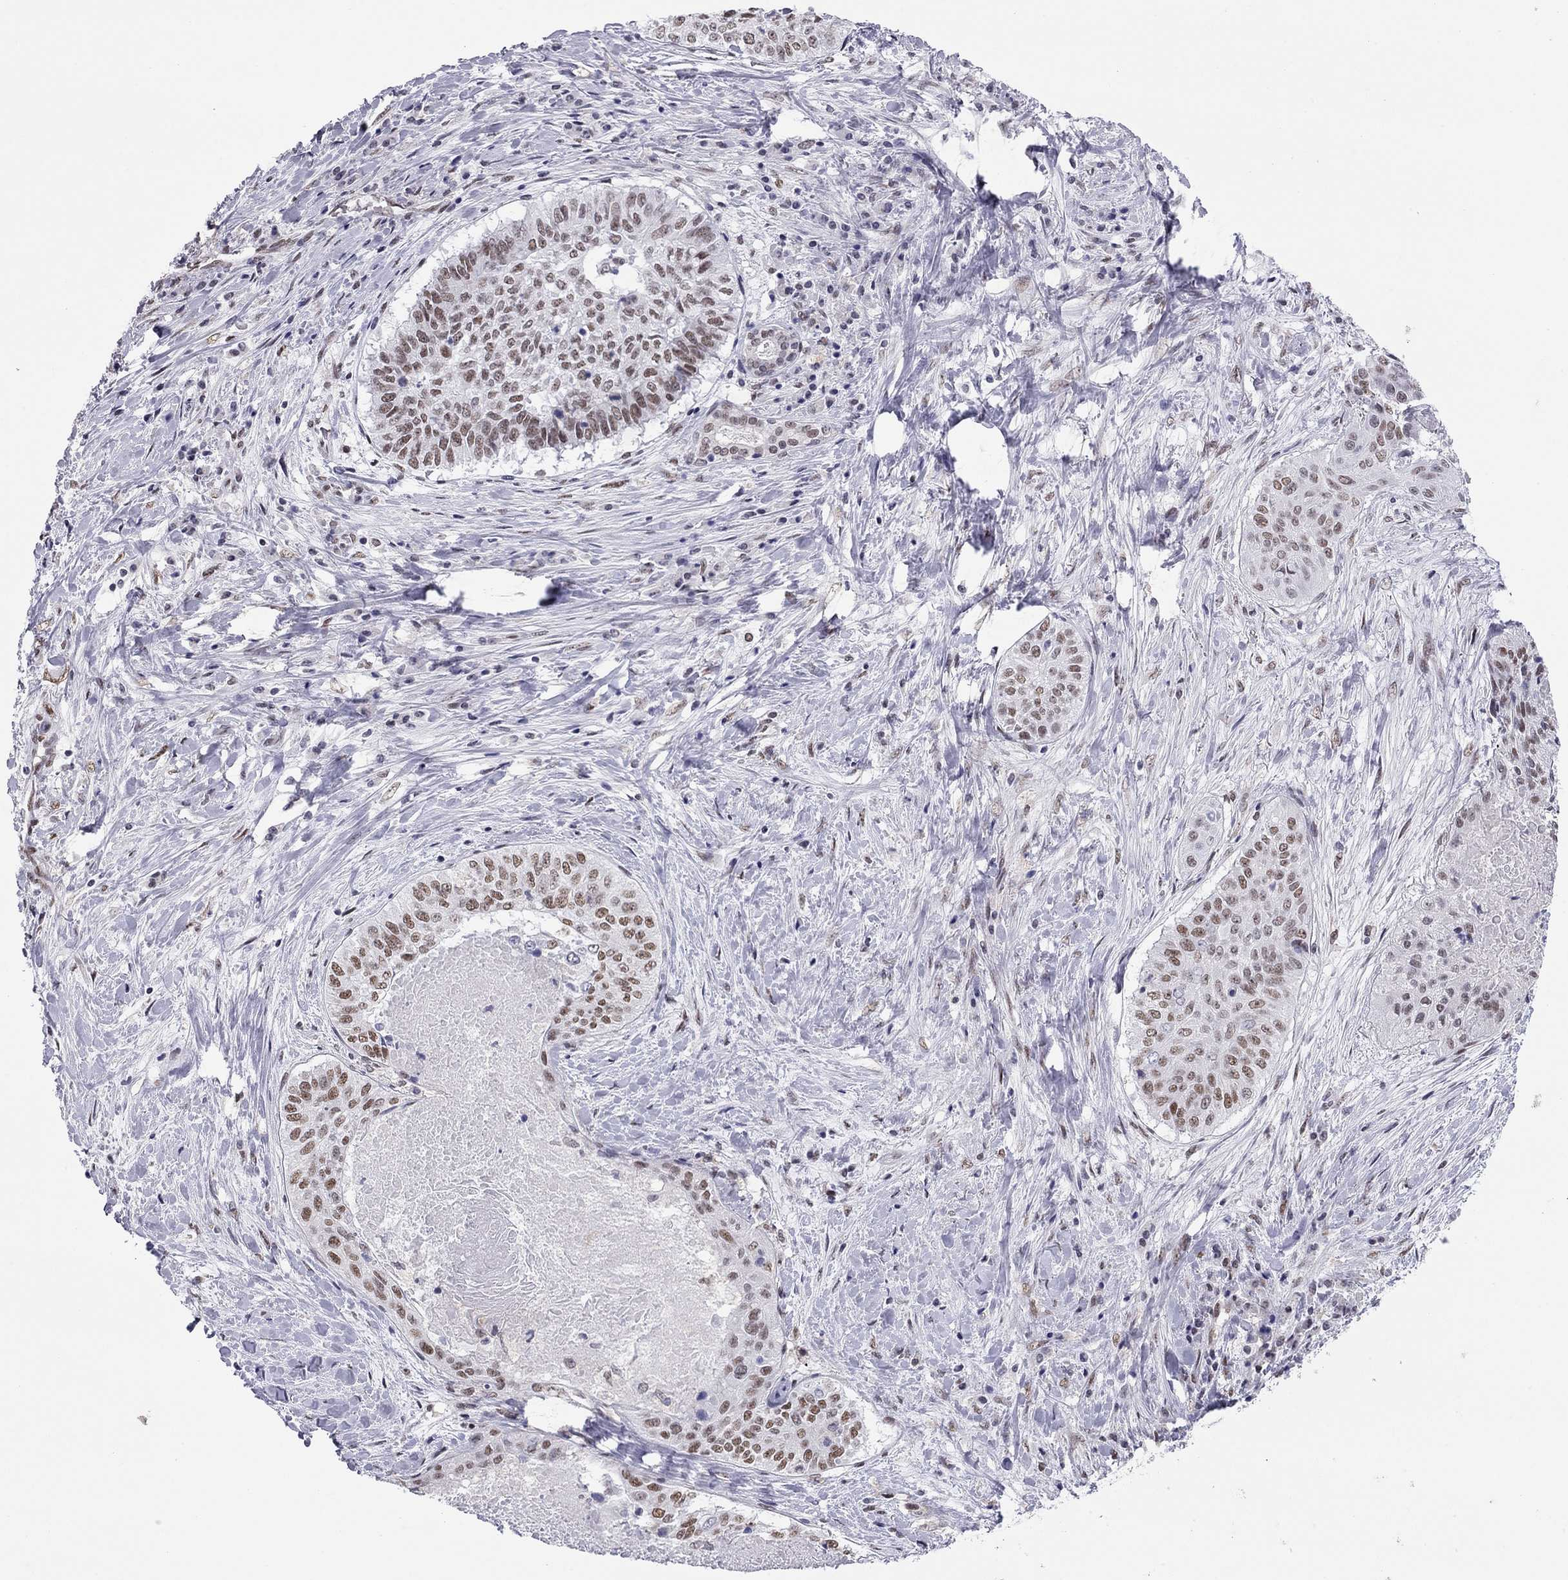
{"staining": {"intensity": "moderate", "quantity": ">75%", "location": "nuclear"}, "tissue": "lung cancer", "cell_type": "Tumor cells", "image_type": "cancer", "snomed": [{"axis": "morphology", "description": "Squamous cell carcinoma, NOS"}, {"axis": "topography", "description": "Lung"}], "caption": "IHC of human lung cancer (squamous cell carcinoma) reveals medium levels of moderate nuclear expression in about >75% of tumor cells. (IHC, brightfield microscopy, high magnification).", "gene": "DOT1L", "patient": {"sex": "male", "age": 64}}